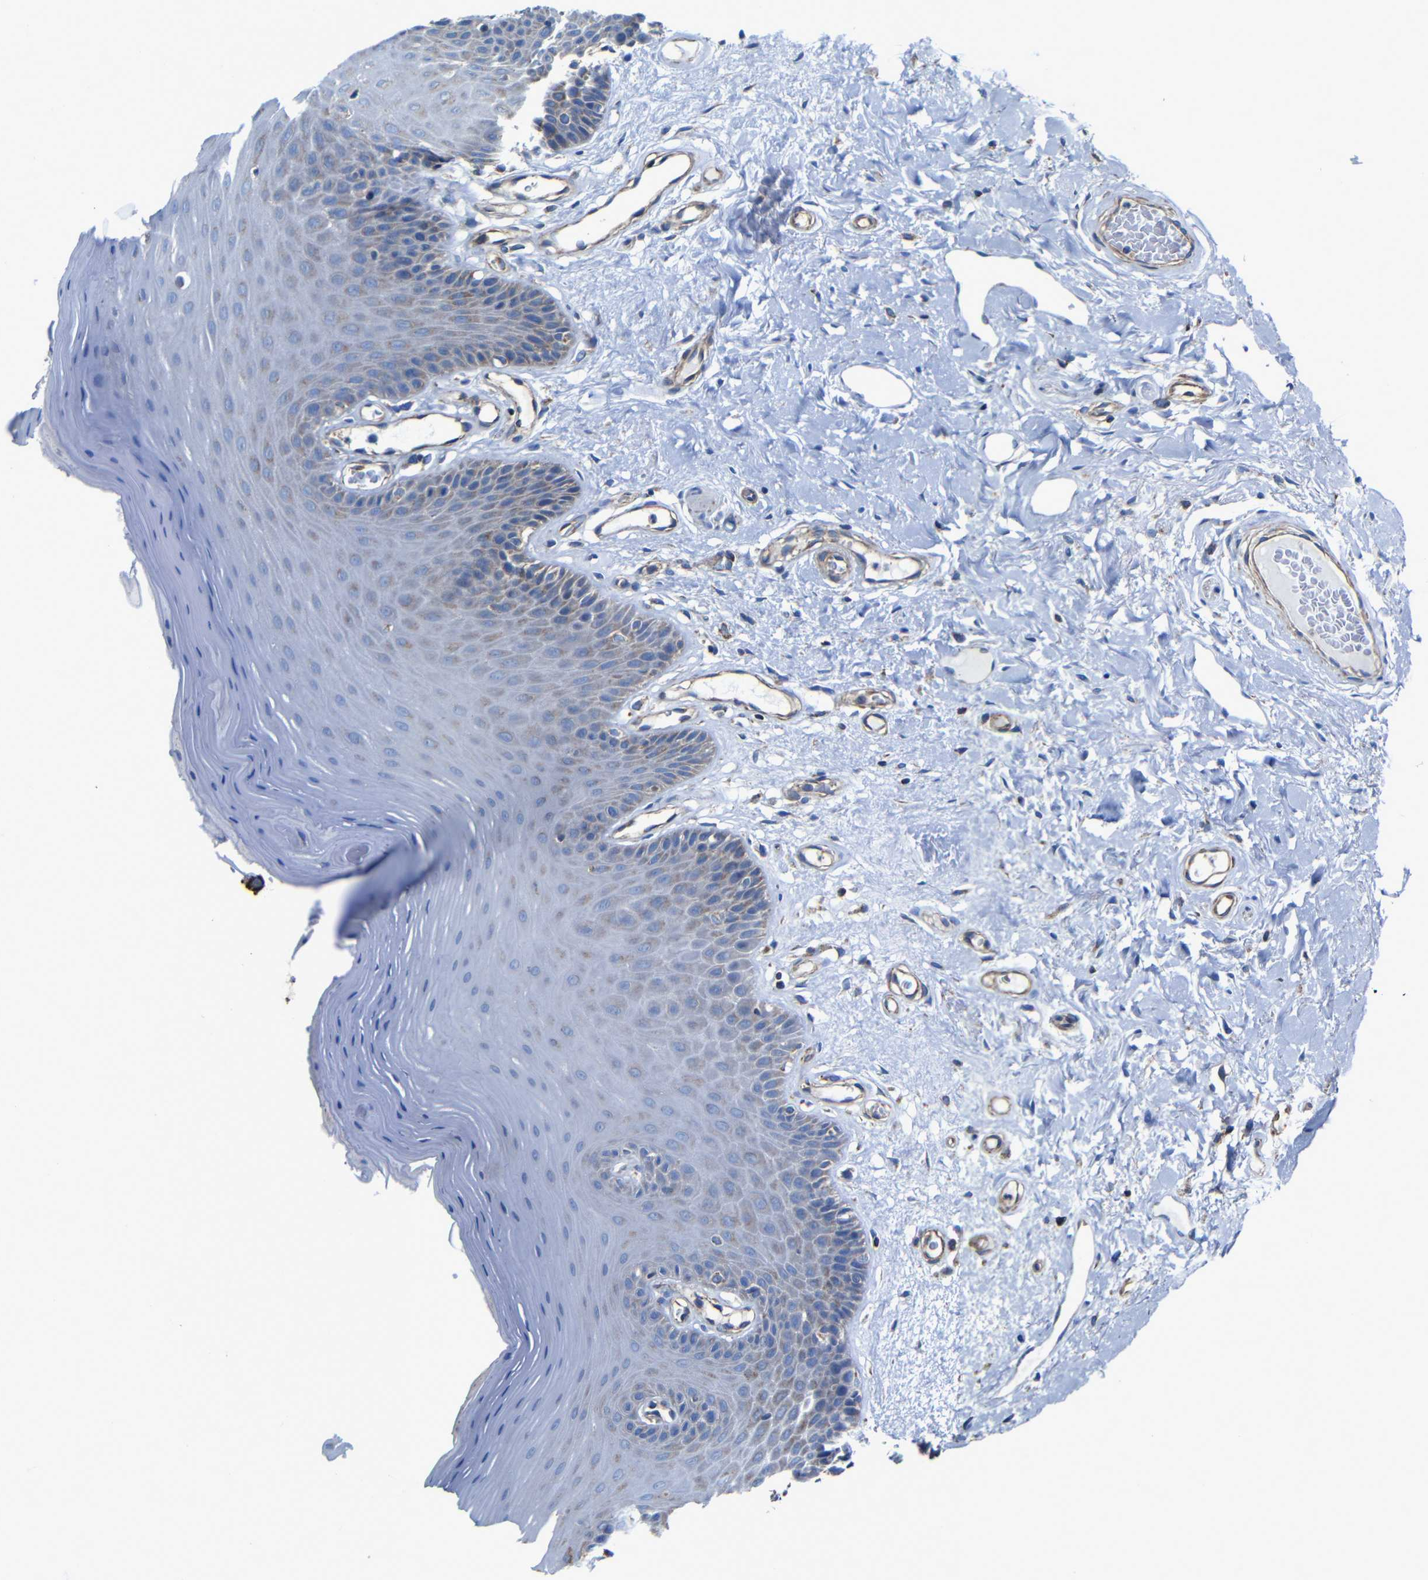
{"staining": {"intensity": "weak", "quantity": "25%-75%", "location": "cytoplasmic/membranous"}, "tissue": "oral mucosa", "cell_type": "Squamous epithelial cells", "image_type": "normal", "snomed": [{"axis": "morphology", "description": "Normal tissue, NOS"}, {"axis": "morphology", "description": "Squamous cell carcinoma, NOS"}, {"axis": "topography", "description": "Skeletal muscle"}, {"axis": "topography", "description": "Adipose tissue"}, {"axis": "topography", "description": "Vascular tissue"}, {"axis": "topography", "description": "Oral tissue"}, {"axis": "topography", "description": "Peripheral nerve tissue"}, {"axis": "topography", "description": "Head-Neck"}], "caption": "Squamous epithelial cells show weak cytoplasmic/membranous expression in about 25%-75% of cells in unremarkable oral mucosa. The protein is stained brown, and the nuclei are stained in blue (DAB (3,3'-diaminobenzidine) IHC with brightfield microscopy, high magnification).", "gene": "INTS6L", "patient": {"sex": "male", "age": 71}}